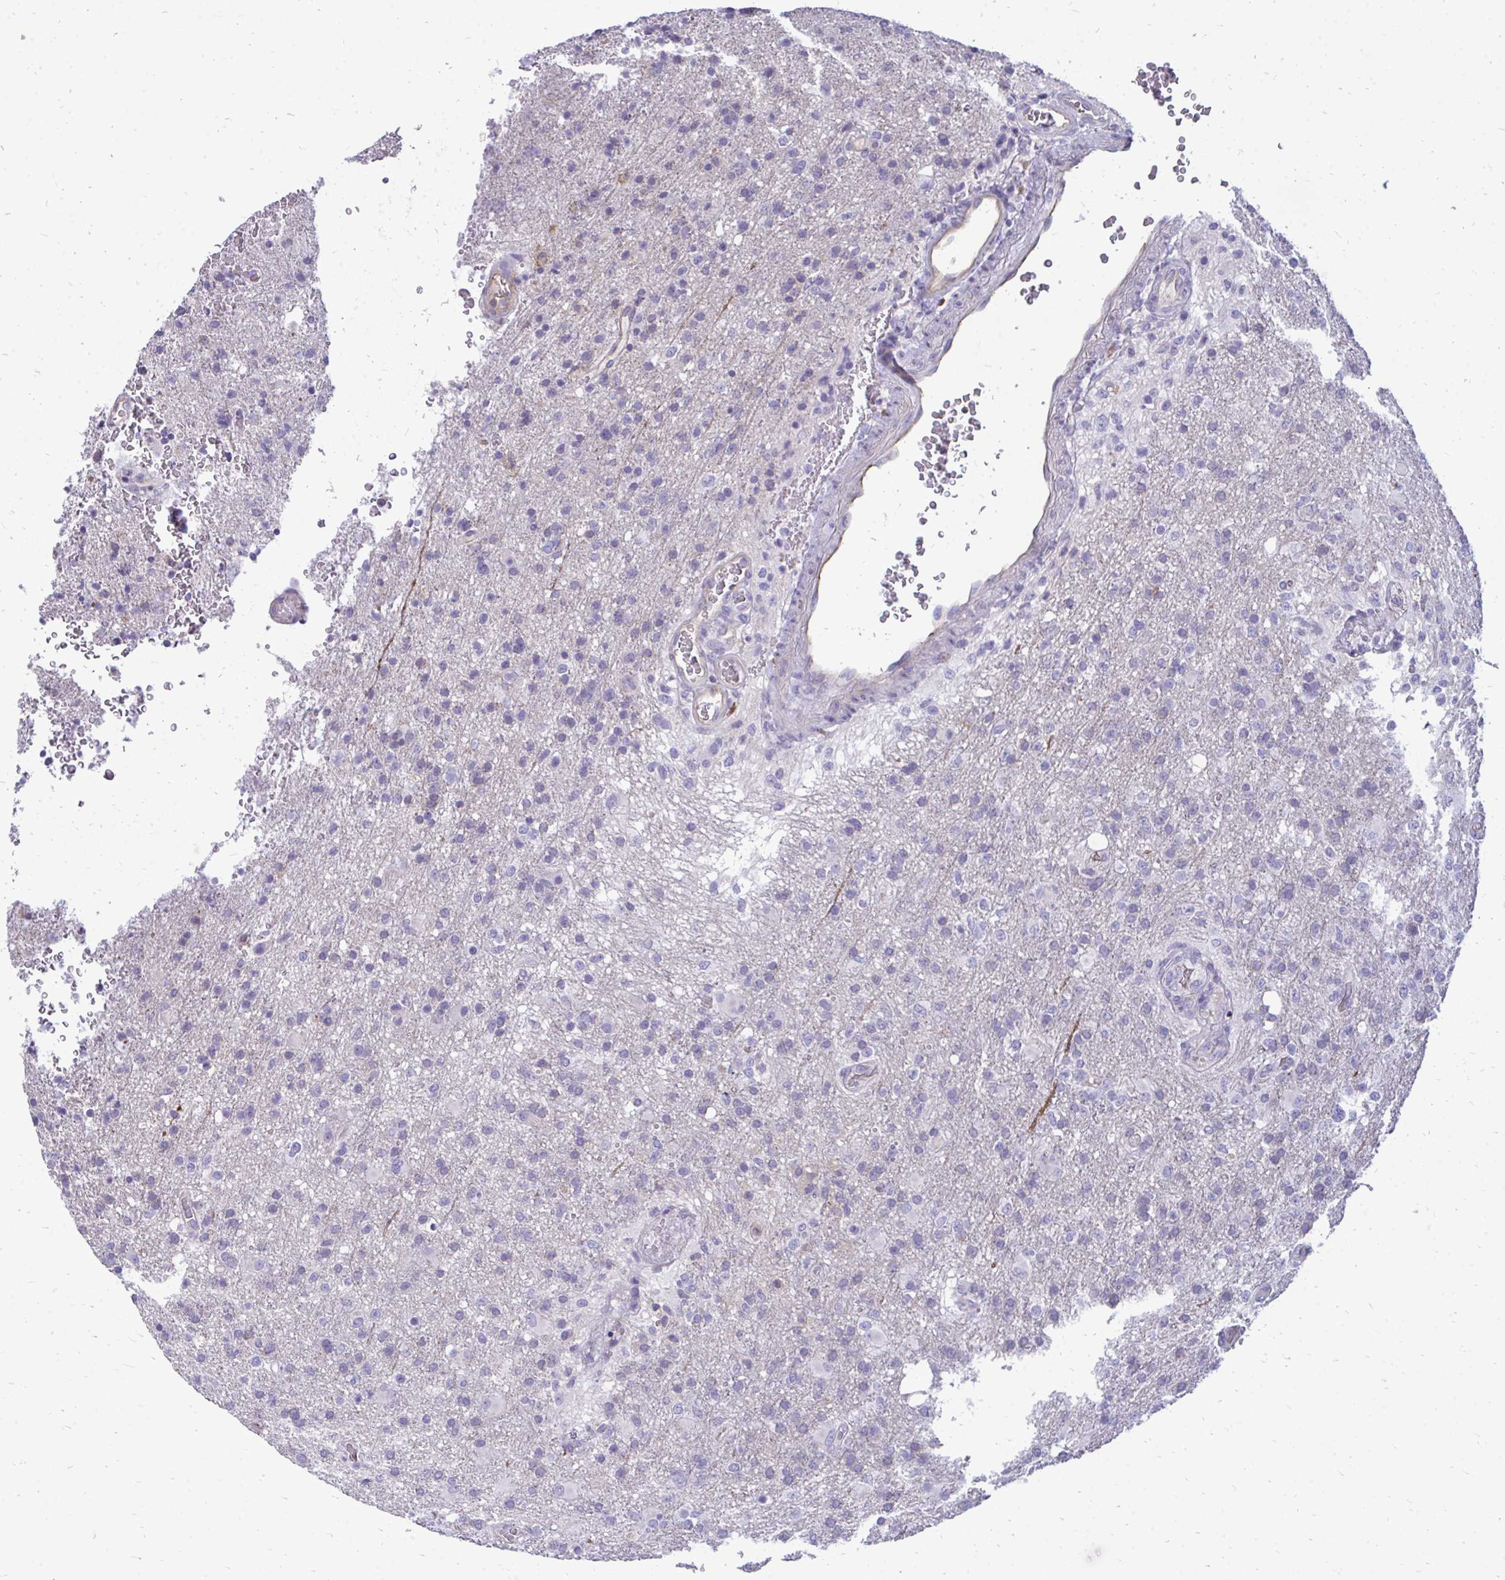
{"staining": {"intensity": "negative", "quantity": "none", "location": "none"}, "tissue": "glioma", "cell_type": "Tumor cells", "image_type": "cancer", "snomed": [{"axis": "morphology", "description": "Glioma, malignant, High grade"}, {"axis": "topography", "description": "Brain"}], "caption": "A high-resolution photomicrograph shows immunohistochemistry staining of malignant glioma (high-grade), which shows no significant expression in tumor cells.", "gene": "FABP3", "patient": {"sex": "female", "age": 74}}